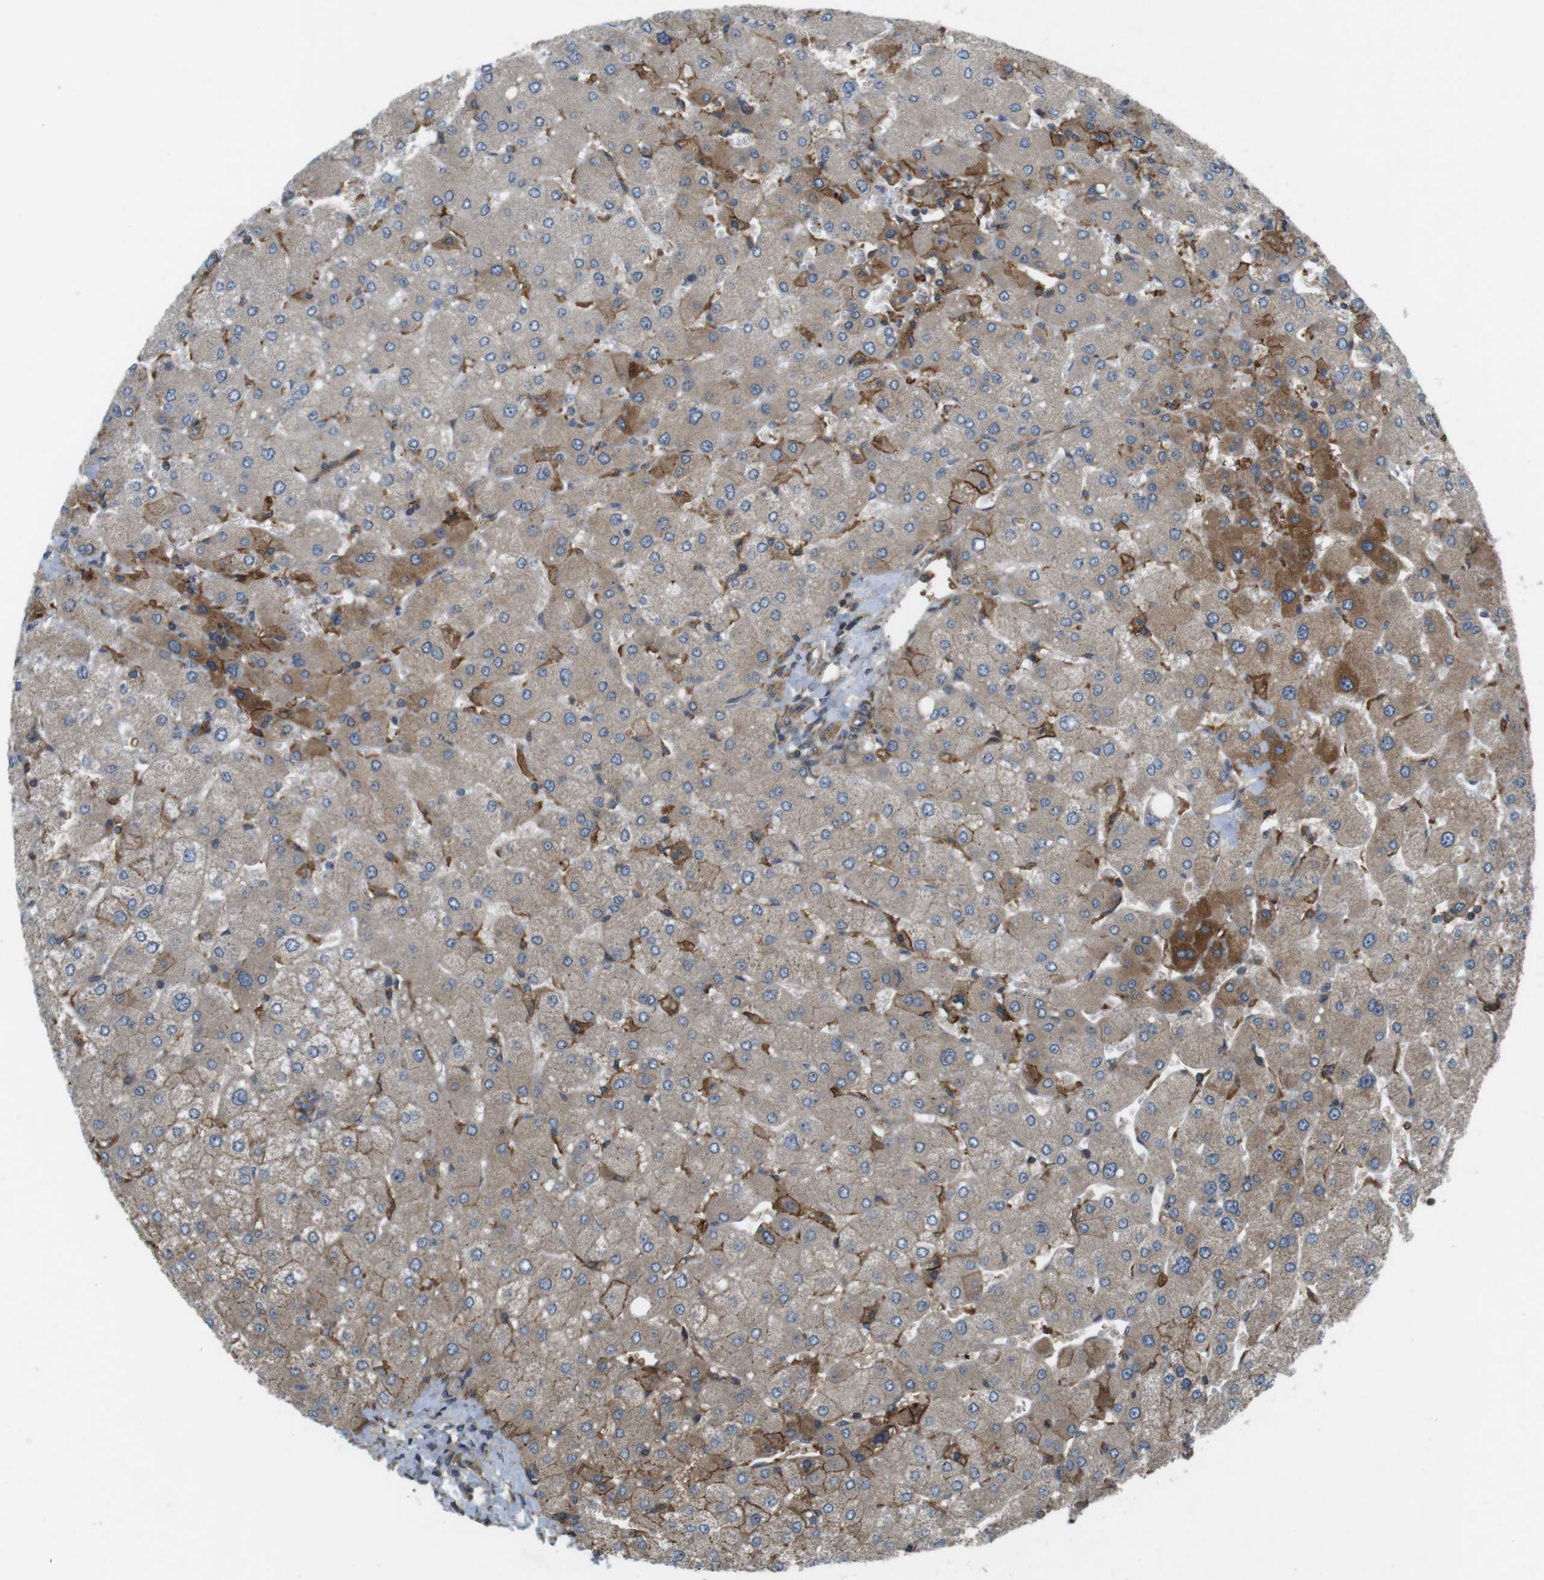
{"staining": {"intensity": "moderate", "quantity": ">75%", "location": "cytoplasmic/membranous"}, "tissue": "liver", "cell_type": "Cholangiocytes", "image_type": "normal", "snomed": [{"axis": "morphology", "description": "Normal tissue, NOS"}, {"axis": "topography", "description": "Liver"}], "caption": "IHC photomicrograph of normal liver: human liver stained using IHC exhibits medium levels of moderate protein expression localized specifically in the cytoplasmic/membranous of cholangiocytes, appearing as a cytoplasmic/membranous brown color.", "gene": "DDAH2", "patient": {"sex": "male", "age": 55}}